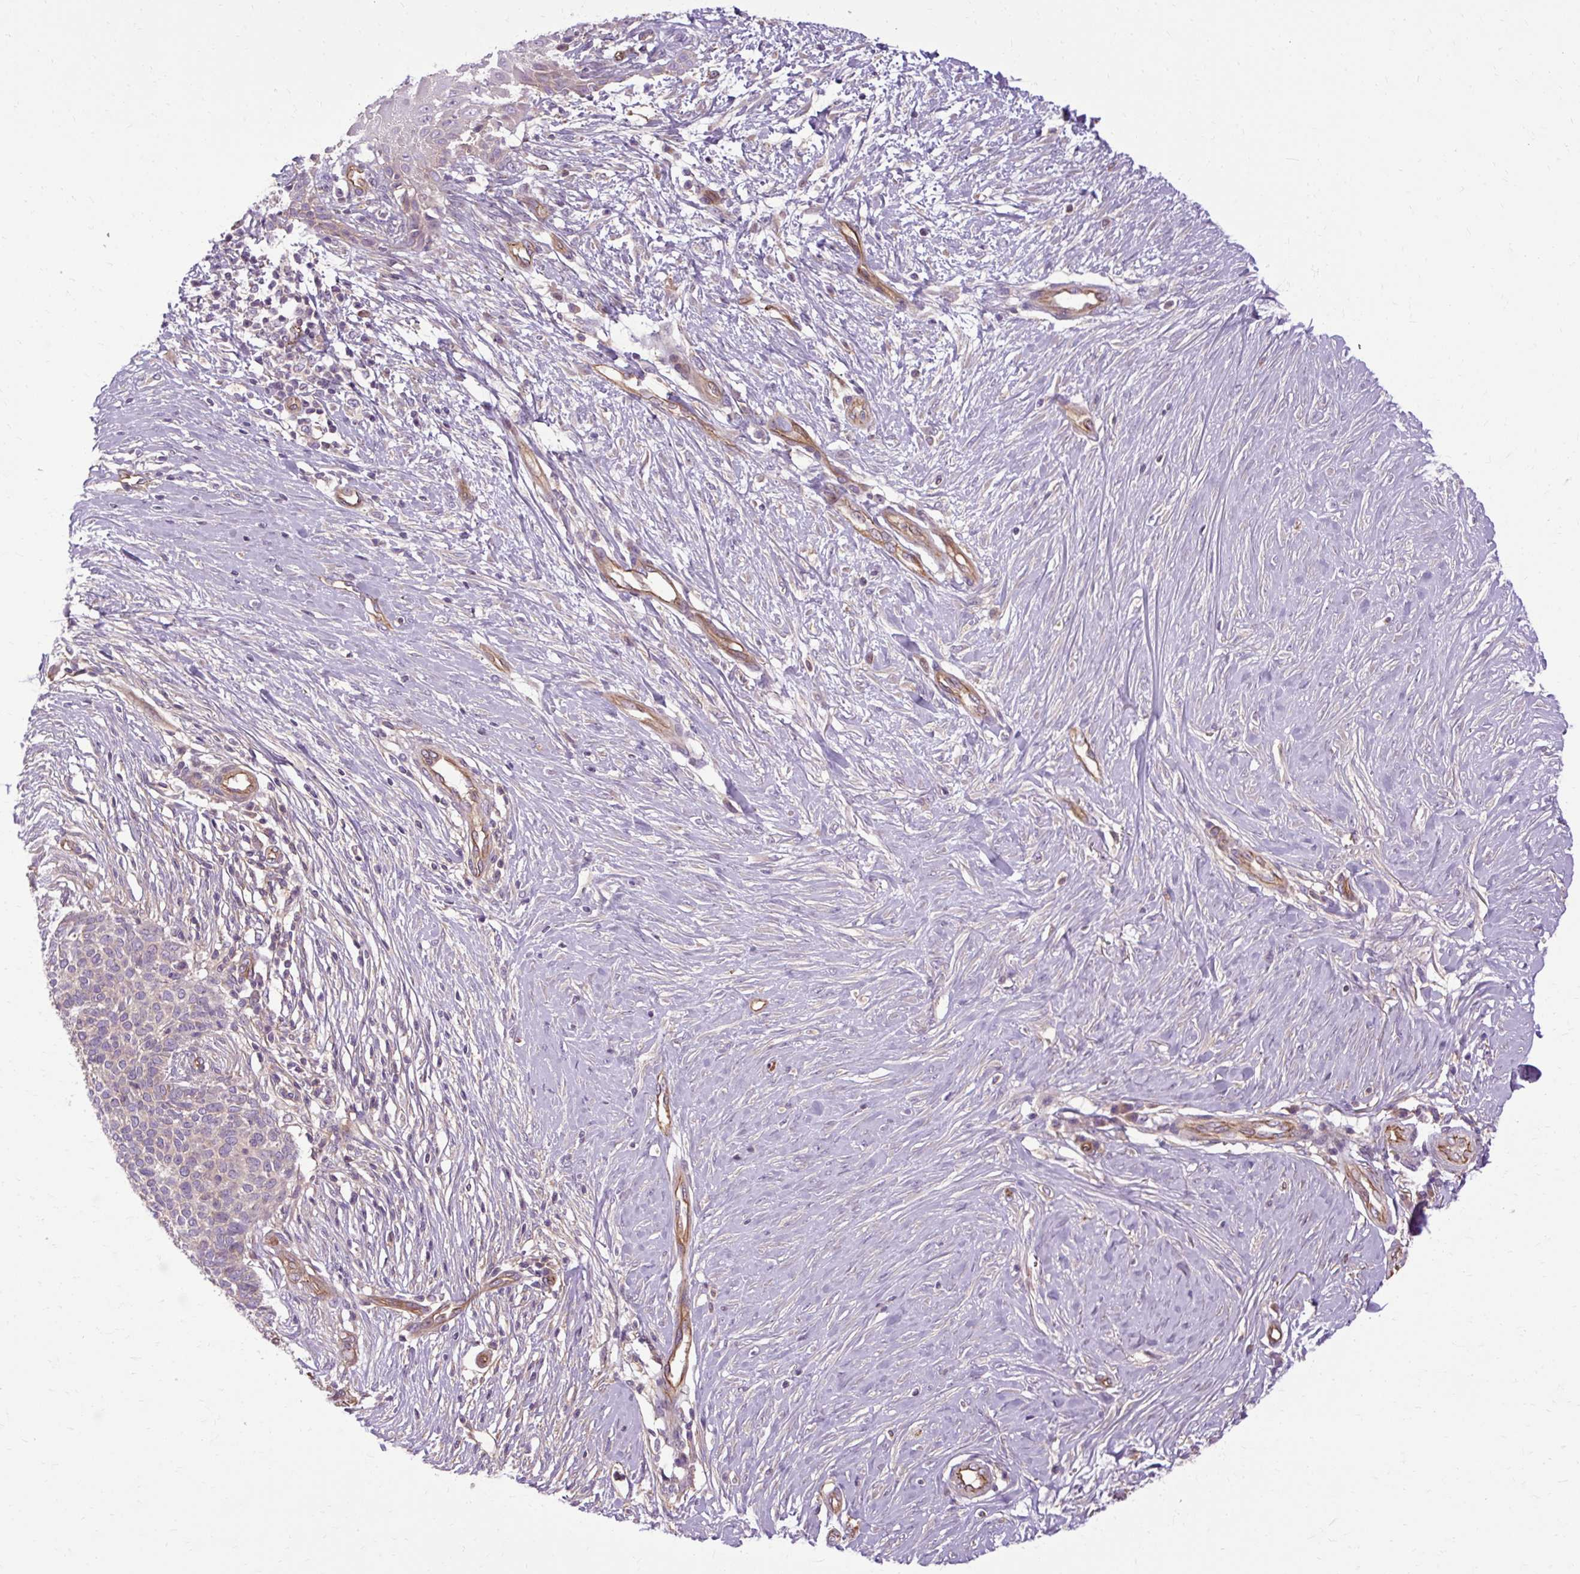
{"staining": {"intensity": "negative", "quantity": "none", "location": "none"}, "tissue": "skin cancer", "cell_type": "Tumor cells", "image_type": "cancer", "snomed": [{"axis": "morphology", "description": "Normal tissue, NOS"}, {"axis": "morphology", "description": "Basal cell carcinoma"}, {"axis": "topography", "description": "Skin"}], "caption": "Immunohistochemistry (IHC) photomicrograph of basal cell carcinoma (skin) stained for a protein (brown), which exhibits no positivity in tumor cells.", "gene": "CCDC93", "patient": {"sex": "male", "age": 50}}